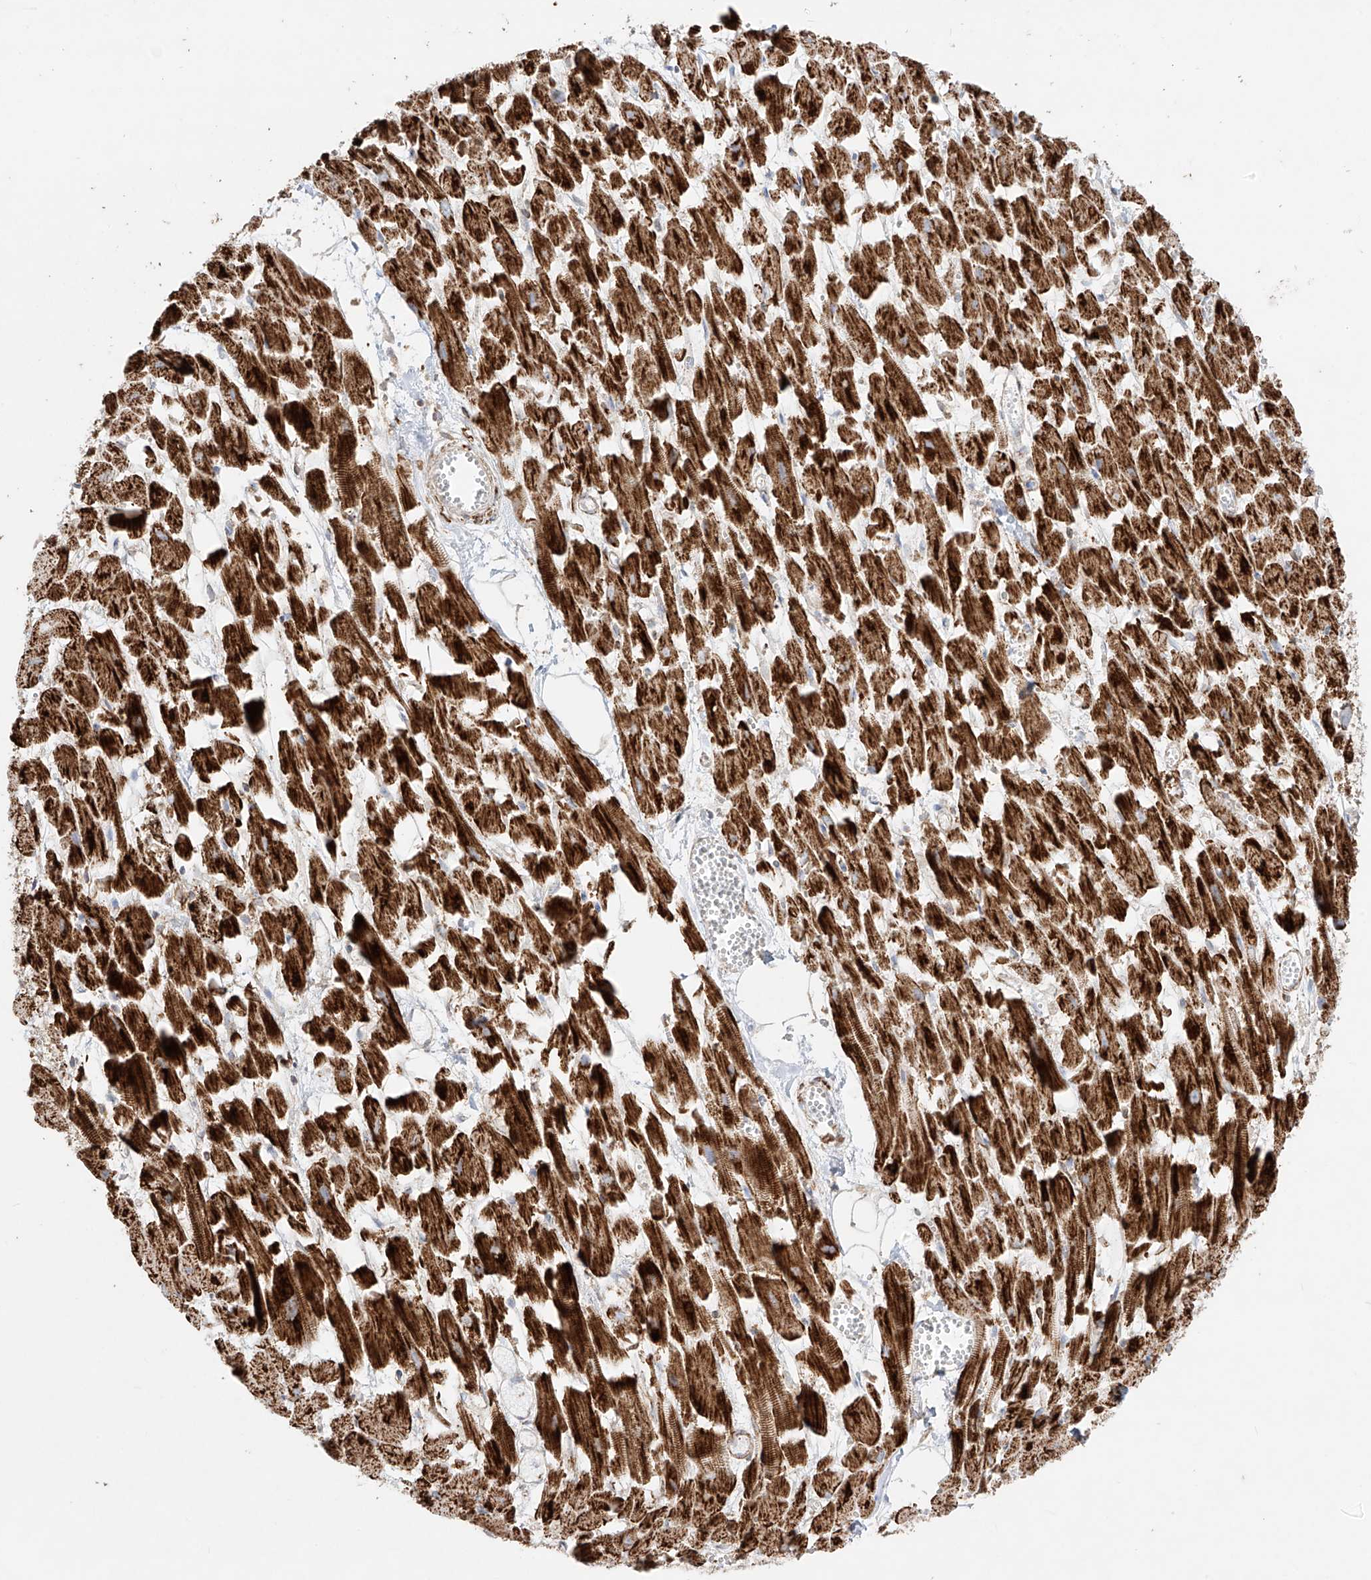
{"staining": {"intensity": "strong", "quantity": ">75%", "location": "cytoplasmic/membranous"}, "tissue": "heart muscle", "cell_type": "Cardiomyocytes", "image_type": "normal", "snomed": [{"axis": "morphology", "description": "Normal tissue, NOS"}, {"axis": "topography", "description": "Heart"}], "caption": "Approximately >75% of cardiomyocytes in normal heart muscle exhibit strong cytoplasmic/membranous protein positivity as visualized by brown immunohistochemical staining.", "gene": "COLGALT2", "patient": {"sex": "female", "age": 64}}